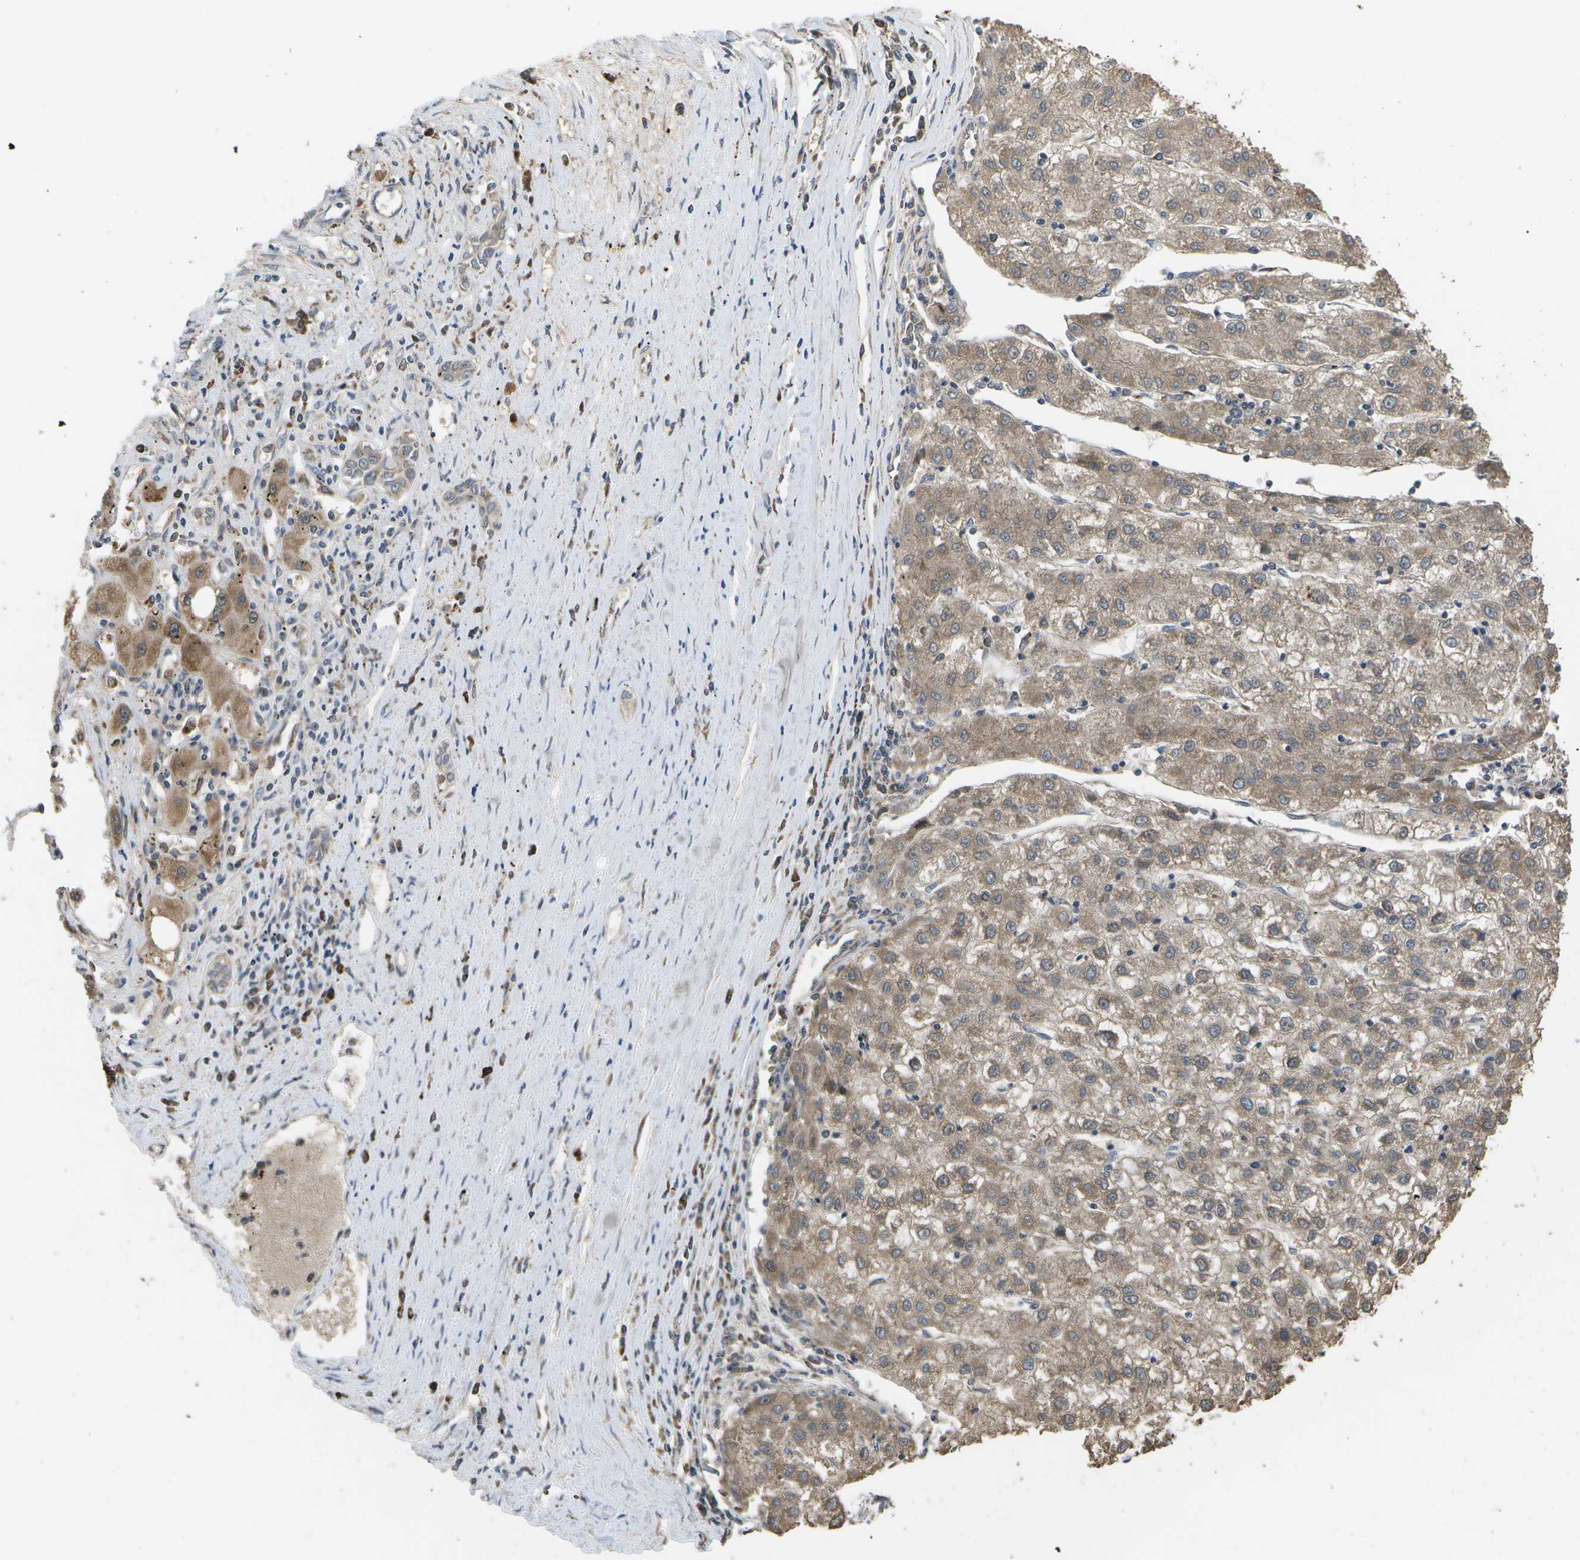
{"staining": {"intensity": "moderate", "quantity": ">75%", "location": "cytoplasmic/membranous"}, "tissue": "liver cancer", "cell_type": "Tumor cells", "image_type": "cancer", "snomed": [{"axis": "morphology", "description": "Carcinoma, Hepatocellular, NOS"}, {"axis": "topography", "description": "Liver"}], "caption": "The immunohistochemical stain shows moderate cytoplasmic/membranous expression in tumor cells of liver hepatocellular carcinoma tissue.", "gene": "HADHA", "patient": {"sex": "male", "age": 72}}